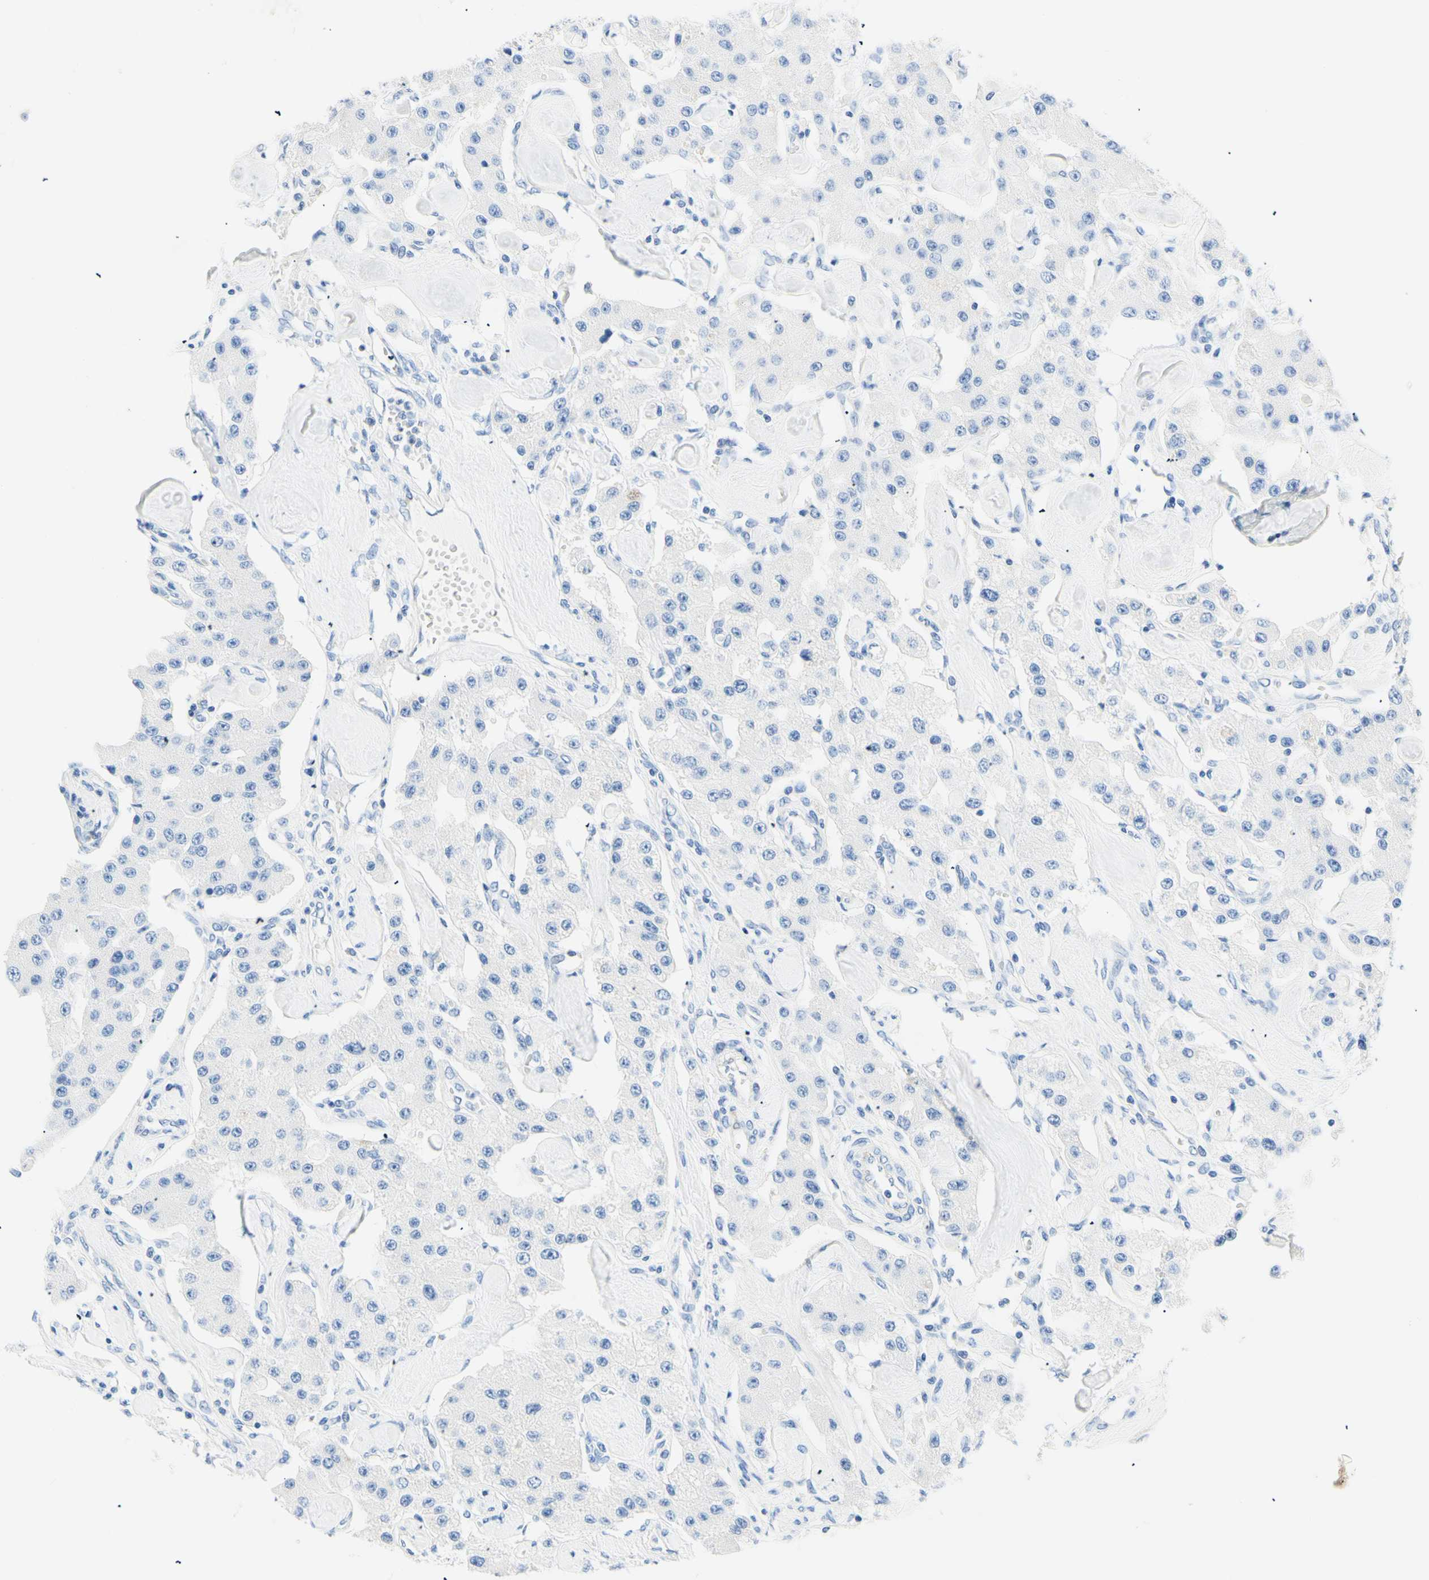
{"staining": {"intensity": "negative", "quantity": "none", "location": "none"}, "tissue": "carcinoid", "cell_type": "Tumor cells", "image_type": "cancer", "snomed": [{"axis": "morphology", "description": "Carcinoid, malignant, NOS"}, {"axis": "topography", "description": "Pancreas"}], "caption": "DAB (3,3'-diaminobenzidine) immunohistochemical staining of human malignant carcinoid demonstrates no significant staining in tumor cells.", "gene": "HPCA", "patient": {"sex": "male", "age": 41}}